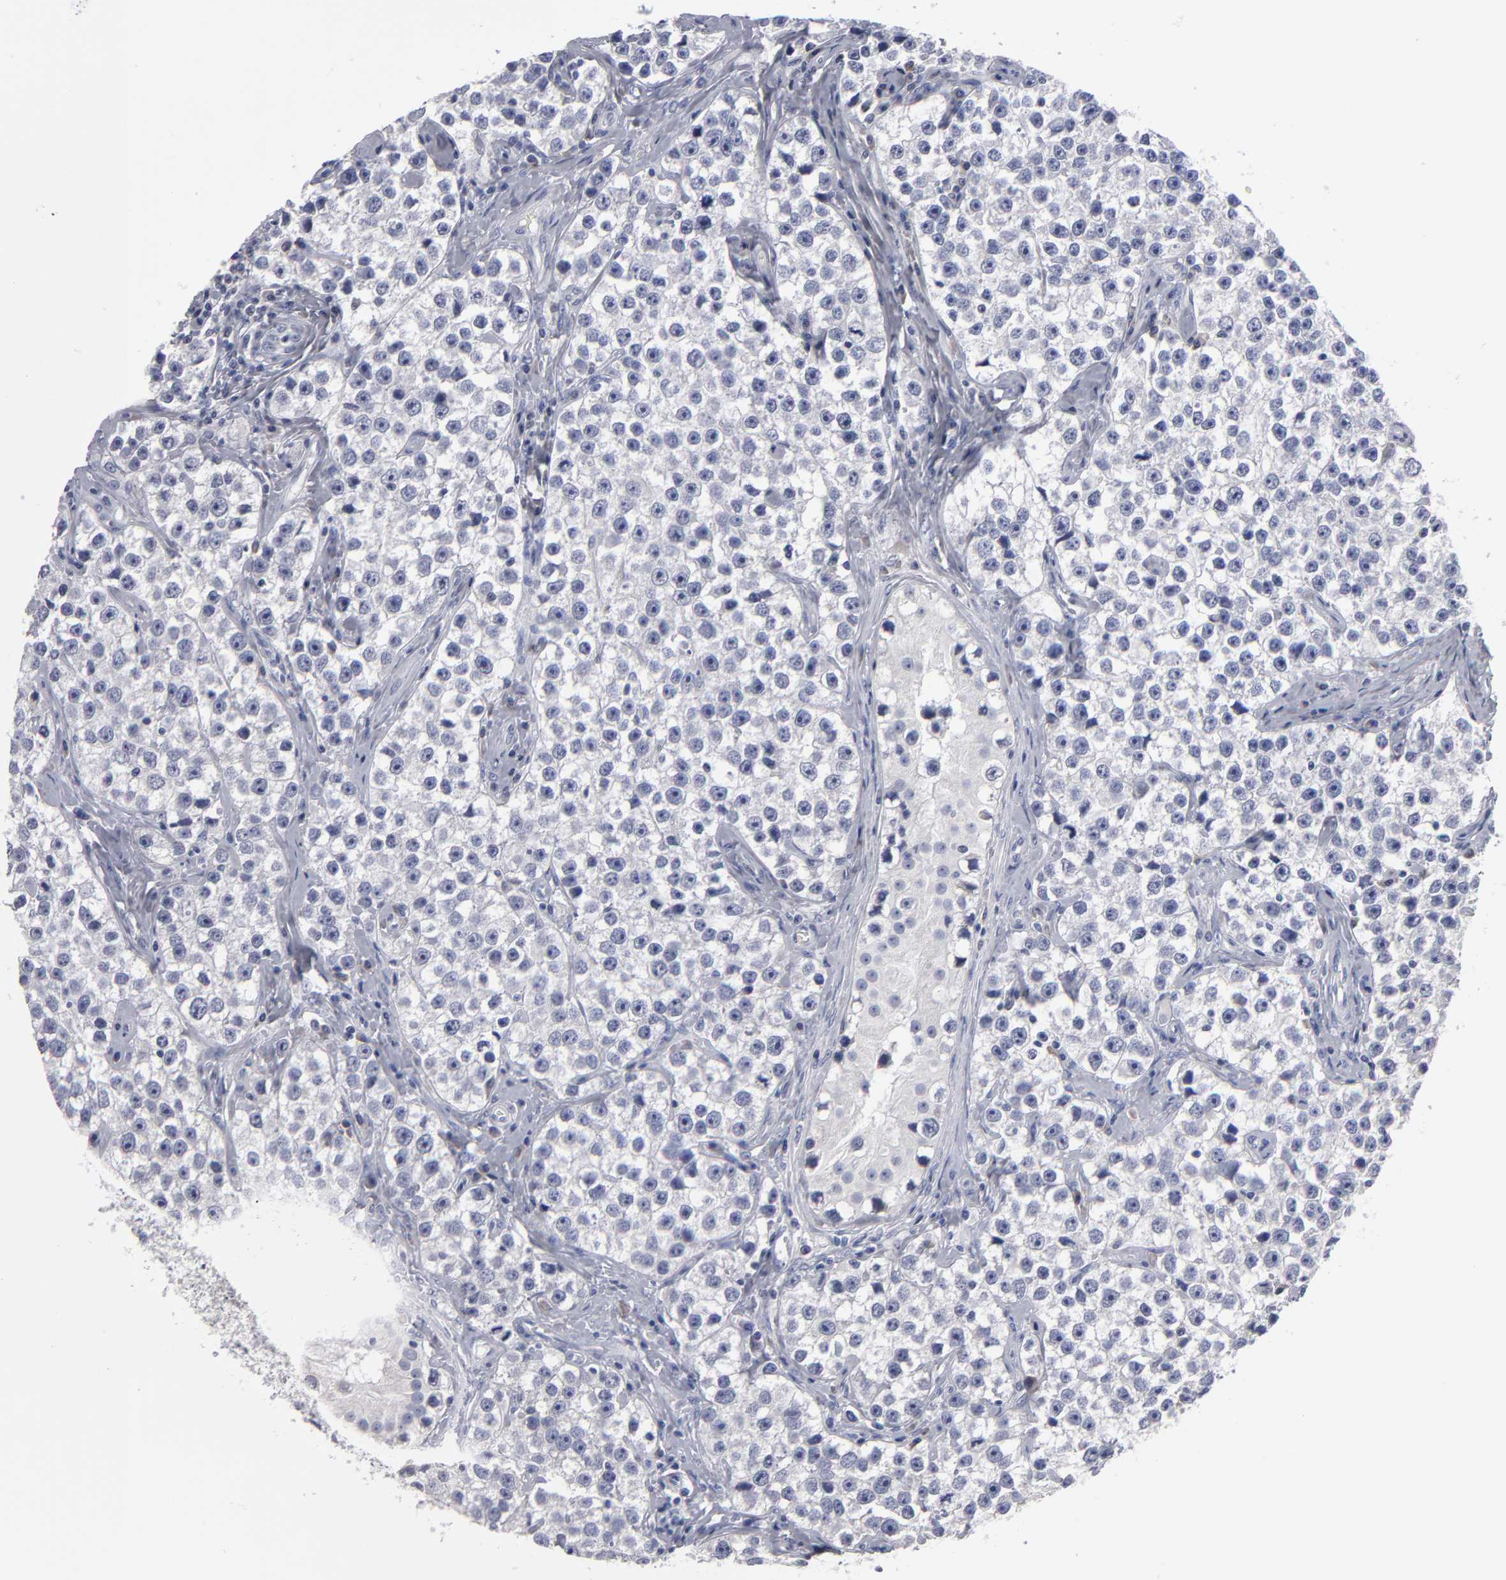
{"staining": {"intensity": "negative", "quantity": "none", "location": "none"}, "tissue": "testis cancer", "cell_type": "Tumor cells", "image_type": "cancer", "snomed": [{"axis": "morphology", "description": "Seminoma, NOS"}, {"axis": "topography", "description": "Testis"}], "caption": "Tumor cells show no significant protein staining in testis cancer (seminoma). The staining is performed using DAB (3,3'-diaminobenzidine) brown chromogen with nuclei counter-stained in using hematoxylin.", "gene": "CCDC80", "patient": {"sex": "male", "age": 32}}